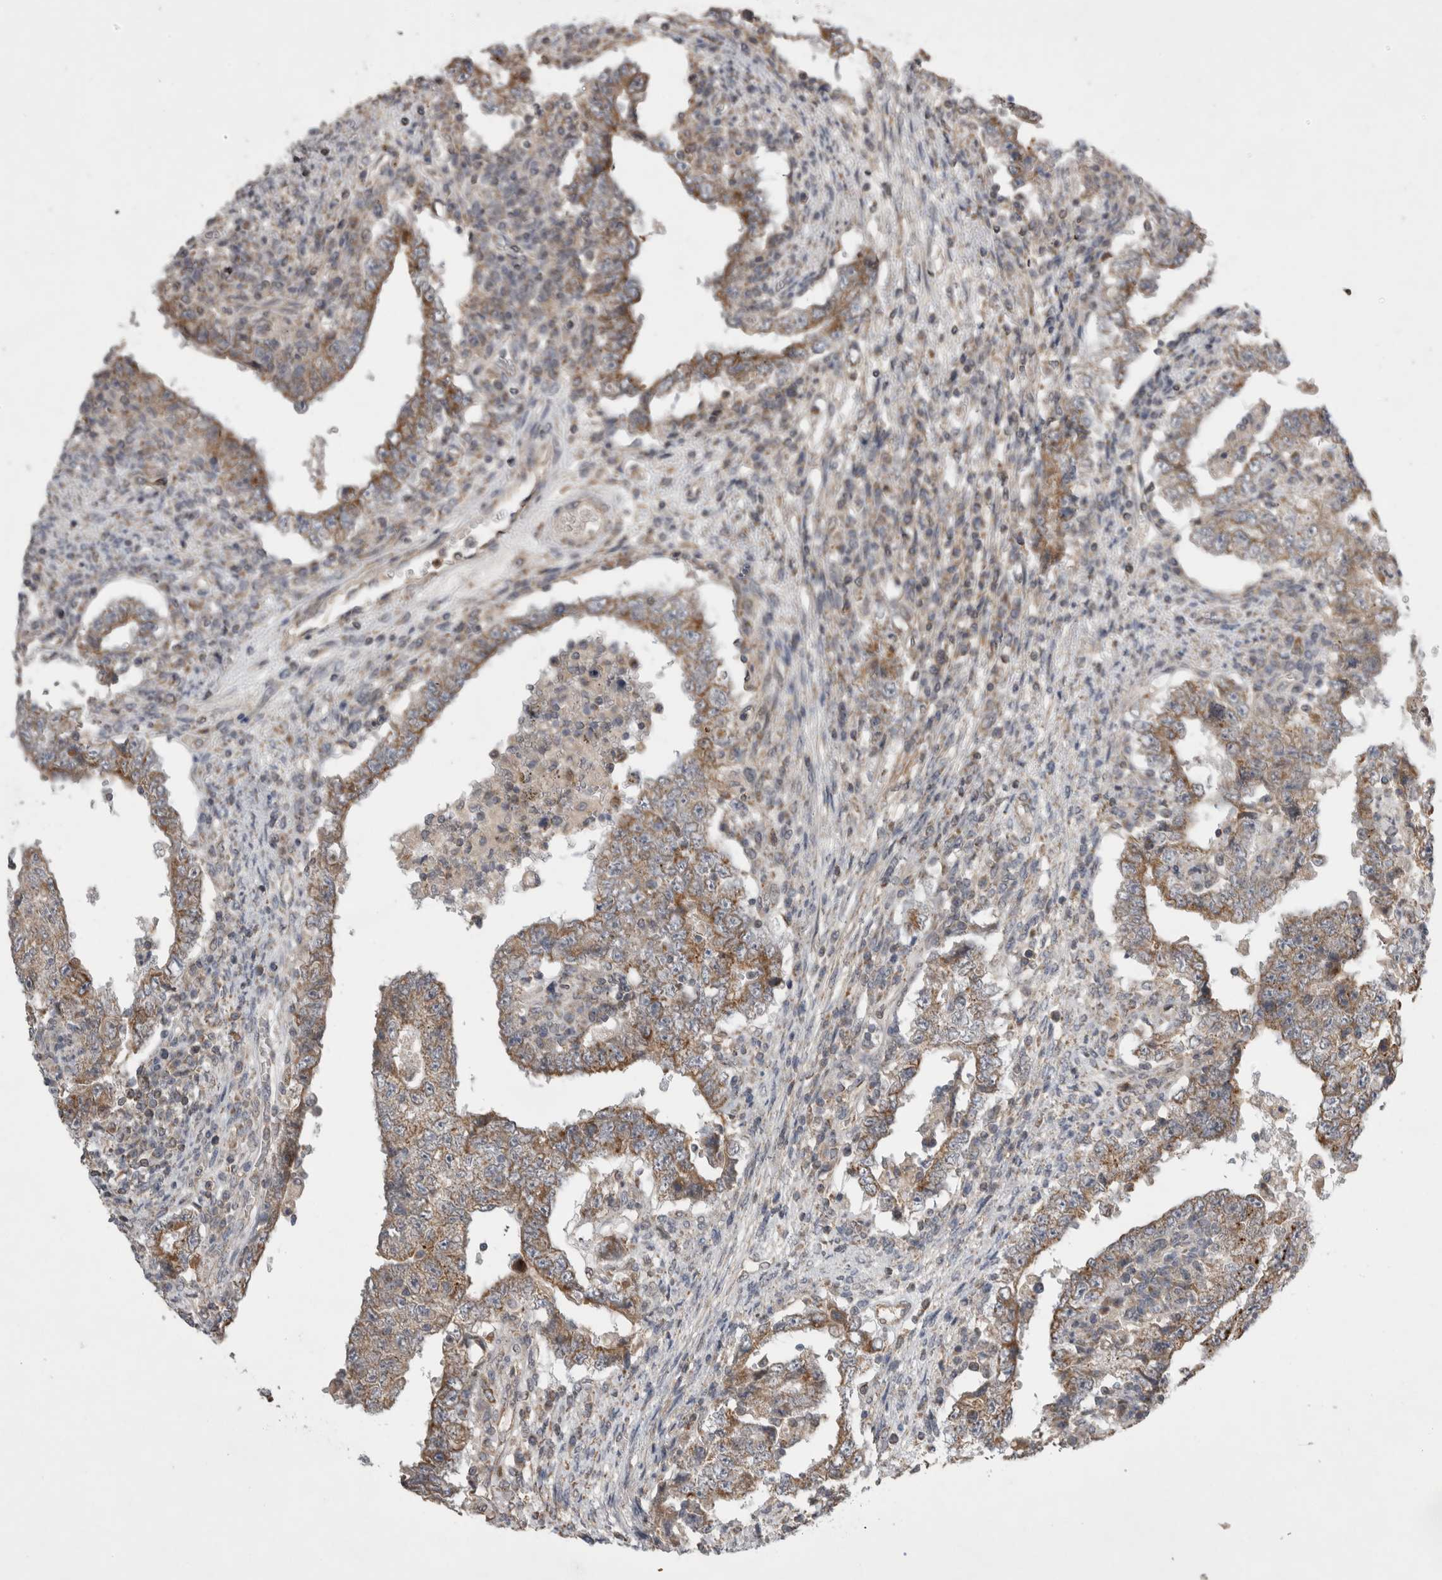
{"staining": {"intensity": "moderate", "quantity": ">75%", "location": "cytoplasmic/membranous"}, "tissue": "testis cancer", "cell_type": "Tumor cells", "image_type": "cancer", "snomed": [{"axis": "morphology", "description": "Carcinoma, Embryonal, NOS"}, {"axis": "topography", "description": "Testis"}], "caption": "Brown immunohistochemical staining in testis embryonal carcinoma exhibits moderate cytoplasmic/membranous staining in approximately >75% of tumor cells.", "gene": "KCNIP1", "patient": {"sex": "male", "age": 26}}